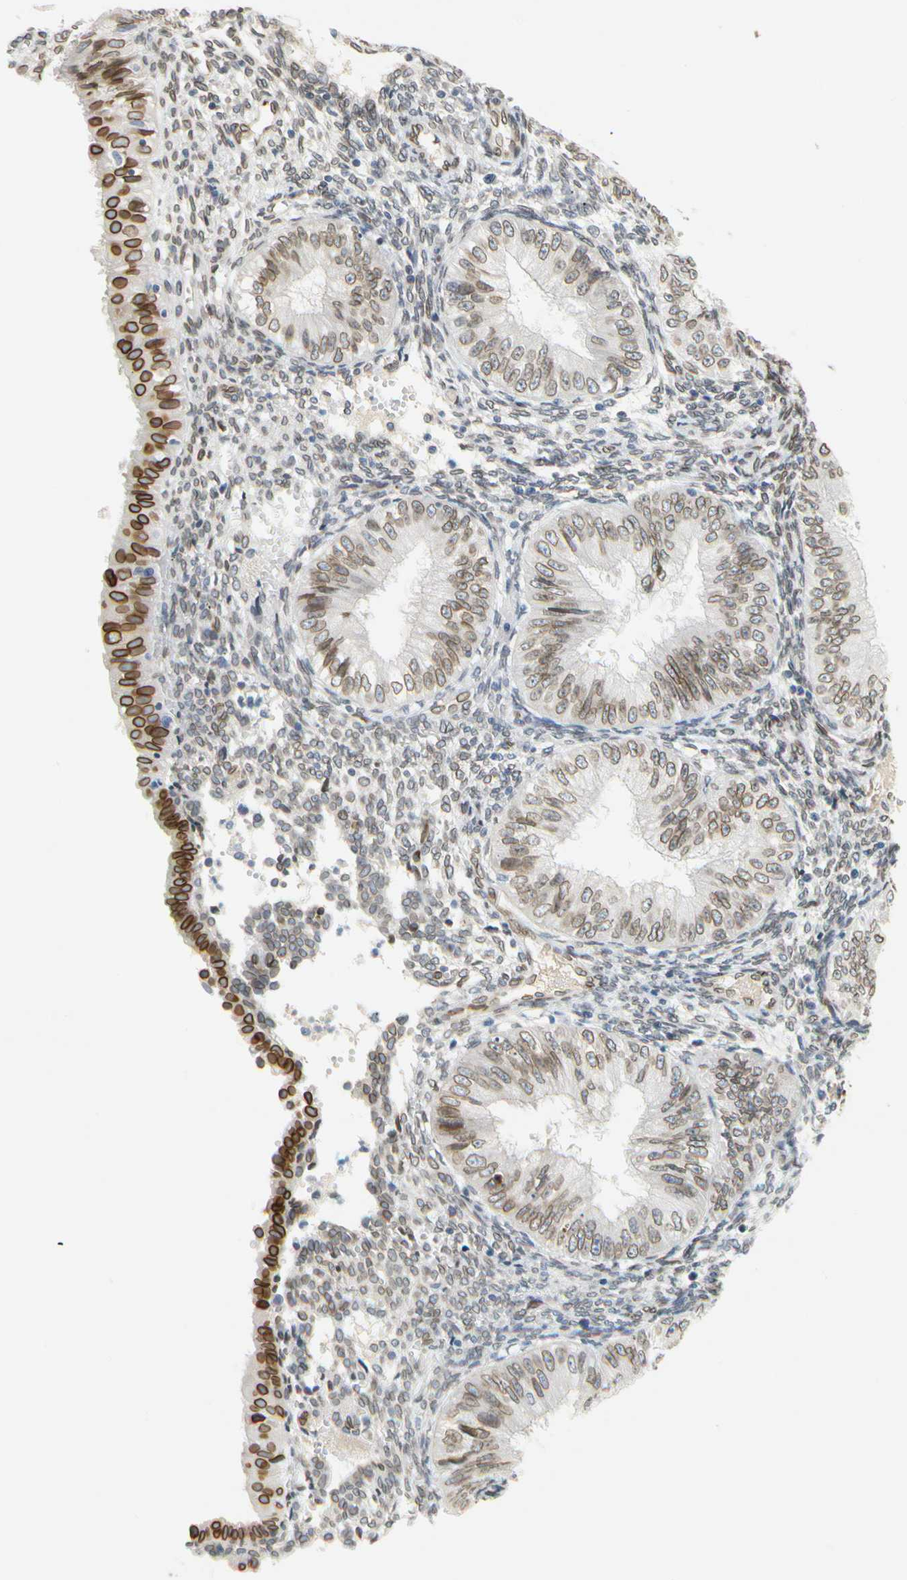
{"staining": {"intensity": "moderate", "quantity": "25%-75%", "location": "cytoplasmic/membranous,nuclear"}, "tissue": "endometrial cancer", "cell_type": "Tumor cells", "image_type": "cancer", "snomed": [{"axis": "morphology", "description": "Normal tissue, NOS"}, {"axis": "morphology", "description": "Adenocarcinoma, NOS"}, {"axis": "topography", "description": "Endometrium"}], "caption": "A photomicrograph of human endometrial adenocarcinoma stained for a protein demonstrates moderate cytoplasmic/membranous and nuclear brown staining in tumor cells.", "gene": "SUN1", "patient": {"sex": "female", "age": 53}}